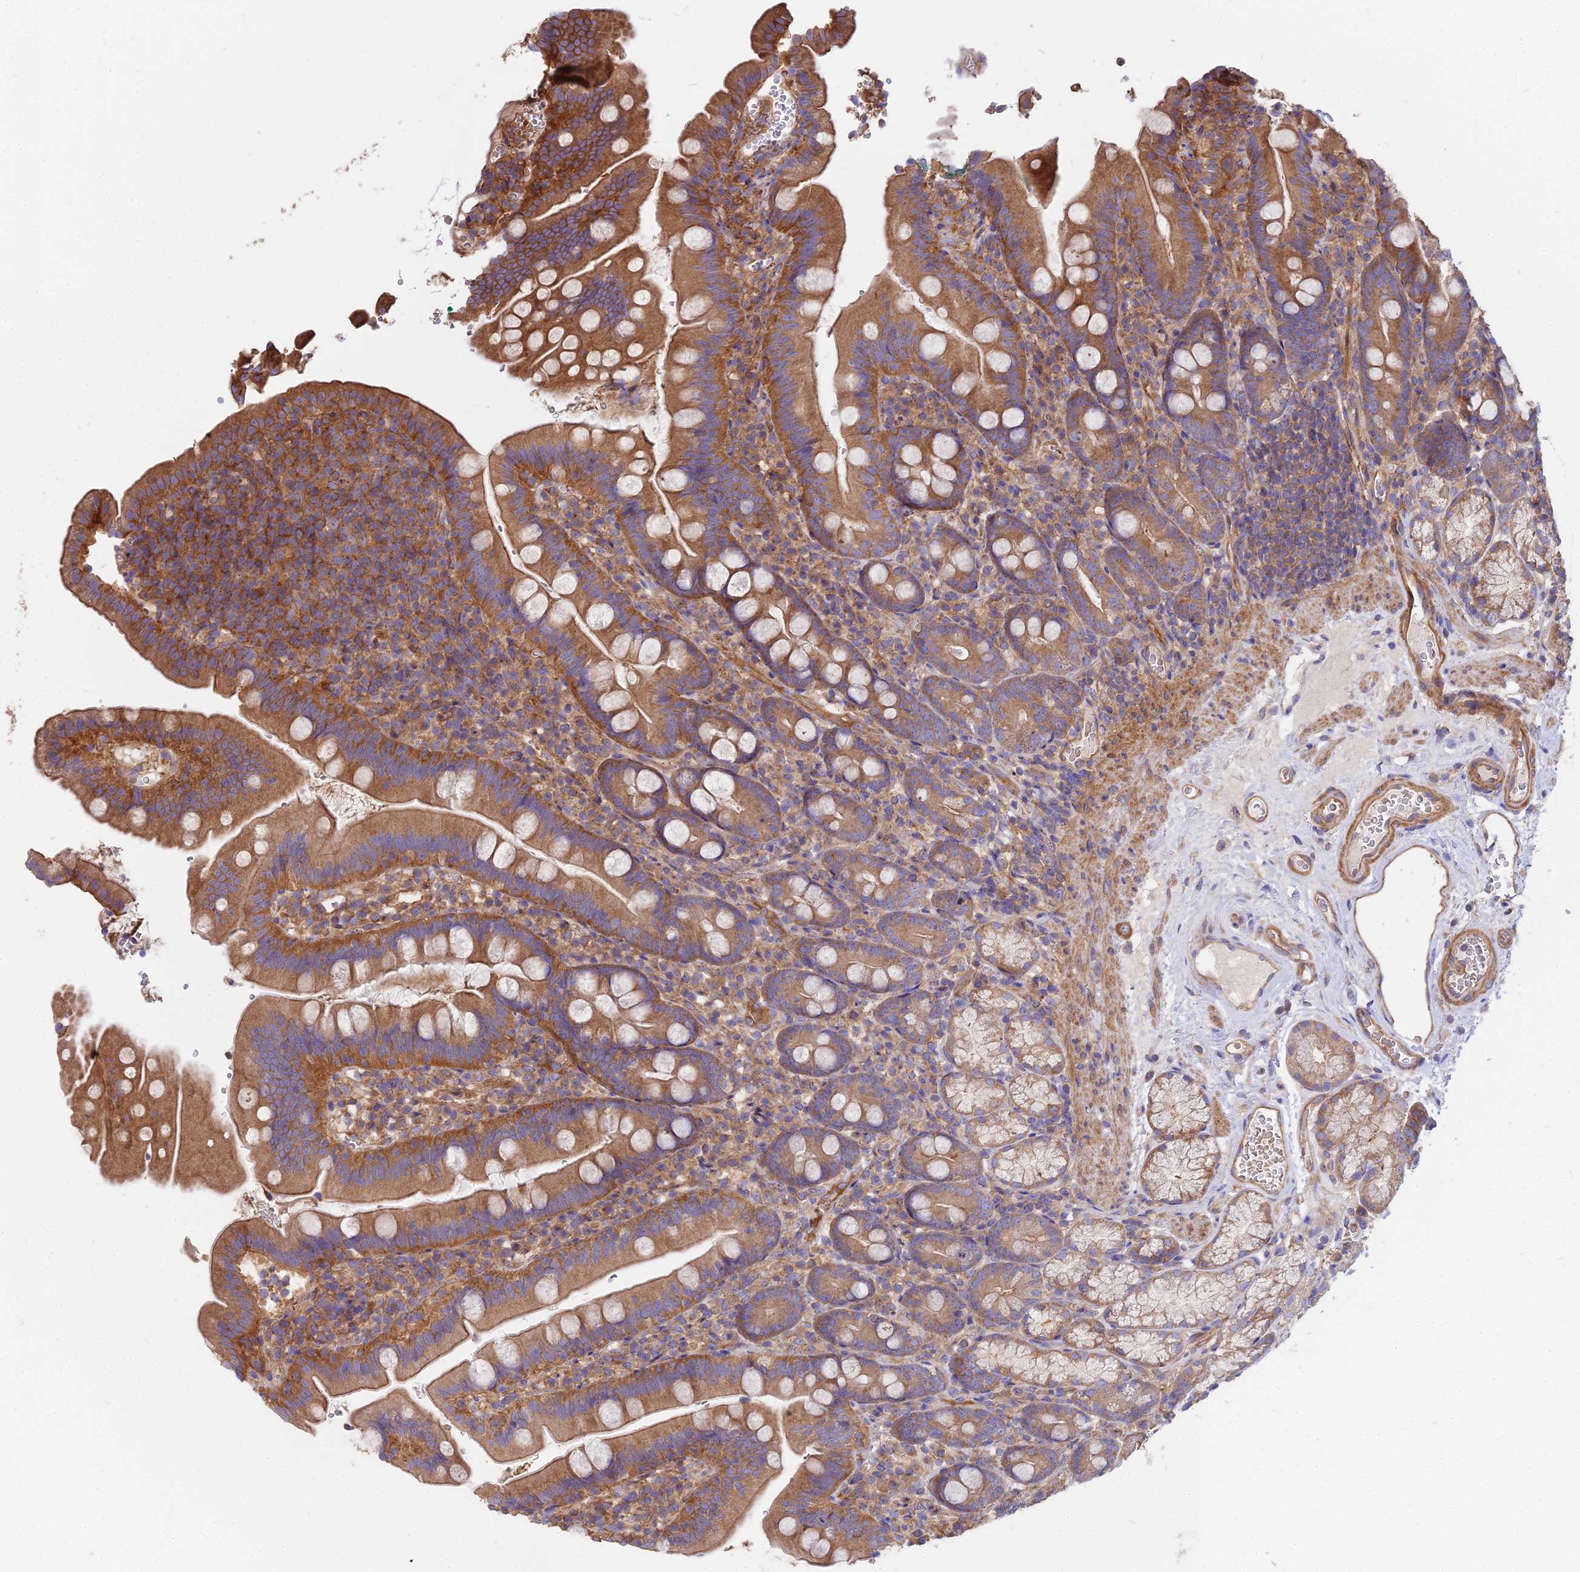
{"staining": {"intensity": "moderate", "quantity": ">75%", "location": "cytoplasmic/membranous"}, "tissue": "duodenum", "cell_type": "Glandular cells", "image_type": "normal", "snomed": [{"axis": "morphology", "description": "Normal tissue, NOS"}, {"axis": "topography", "description": "Duodenum"}], "caption": "There is medium levels of moderate cytoplasmic/membranous expression in glandular cells of unremarkable duodenum, as demonstrated by immunohistochemical staining (brown color).", "gene": "DCTN3", "patient": {"sex": "female", "age": 67}}